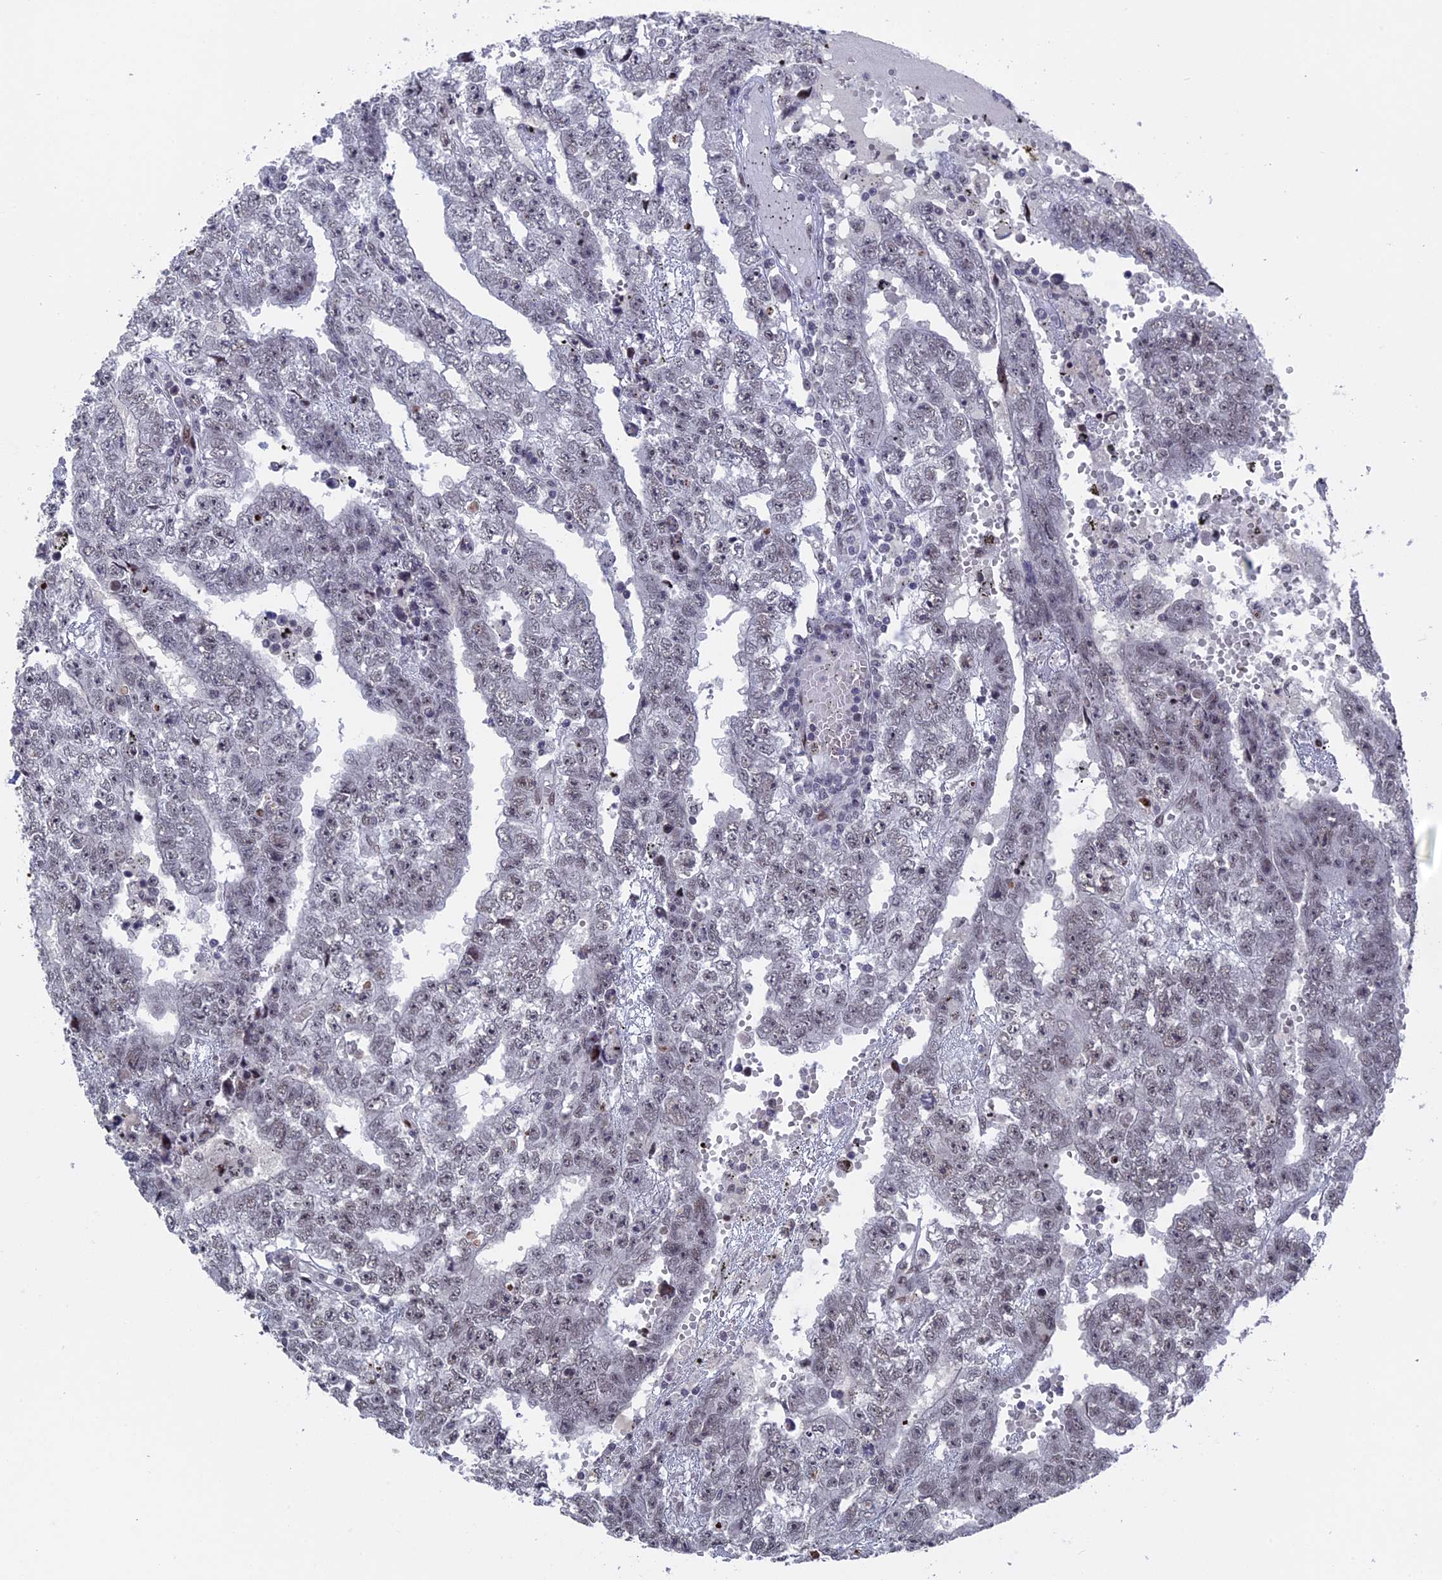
{"staining": {"intensity": "negative", "quantity": "none", "location": "none"}, "tissue": "testis cancer", "cell_type": "Tumor cells", "image_type": "cancer", "snomed": [{"axis": "morphology", "description": "Carcinoma, Embryonal, NOS"}, {"axis": "topography", "description": "Testis"}], "caption": "Testis cancer (embryonal carcinoma) stained for a protein using IHC reveals no positivity tumor cells.", "gene": "NR2C2AP", "patient": {"sex": "male", "age": 25}}